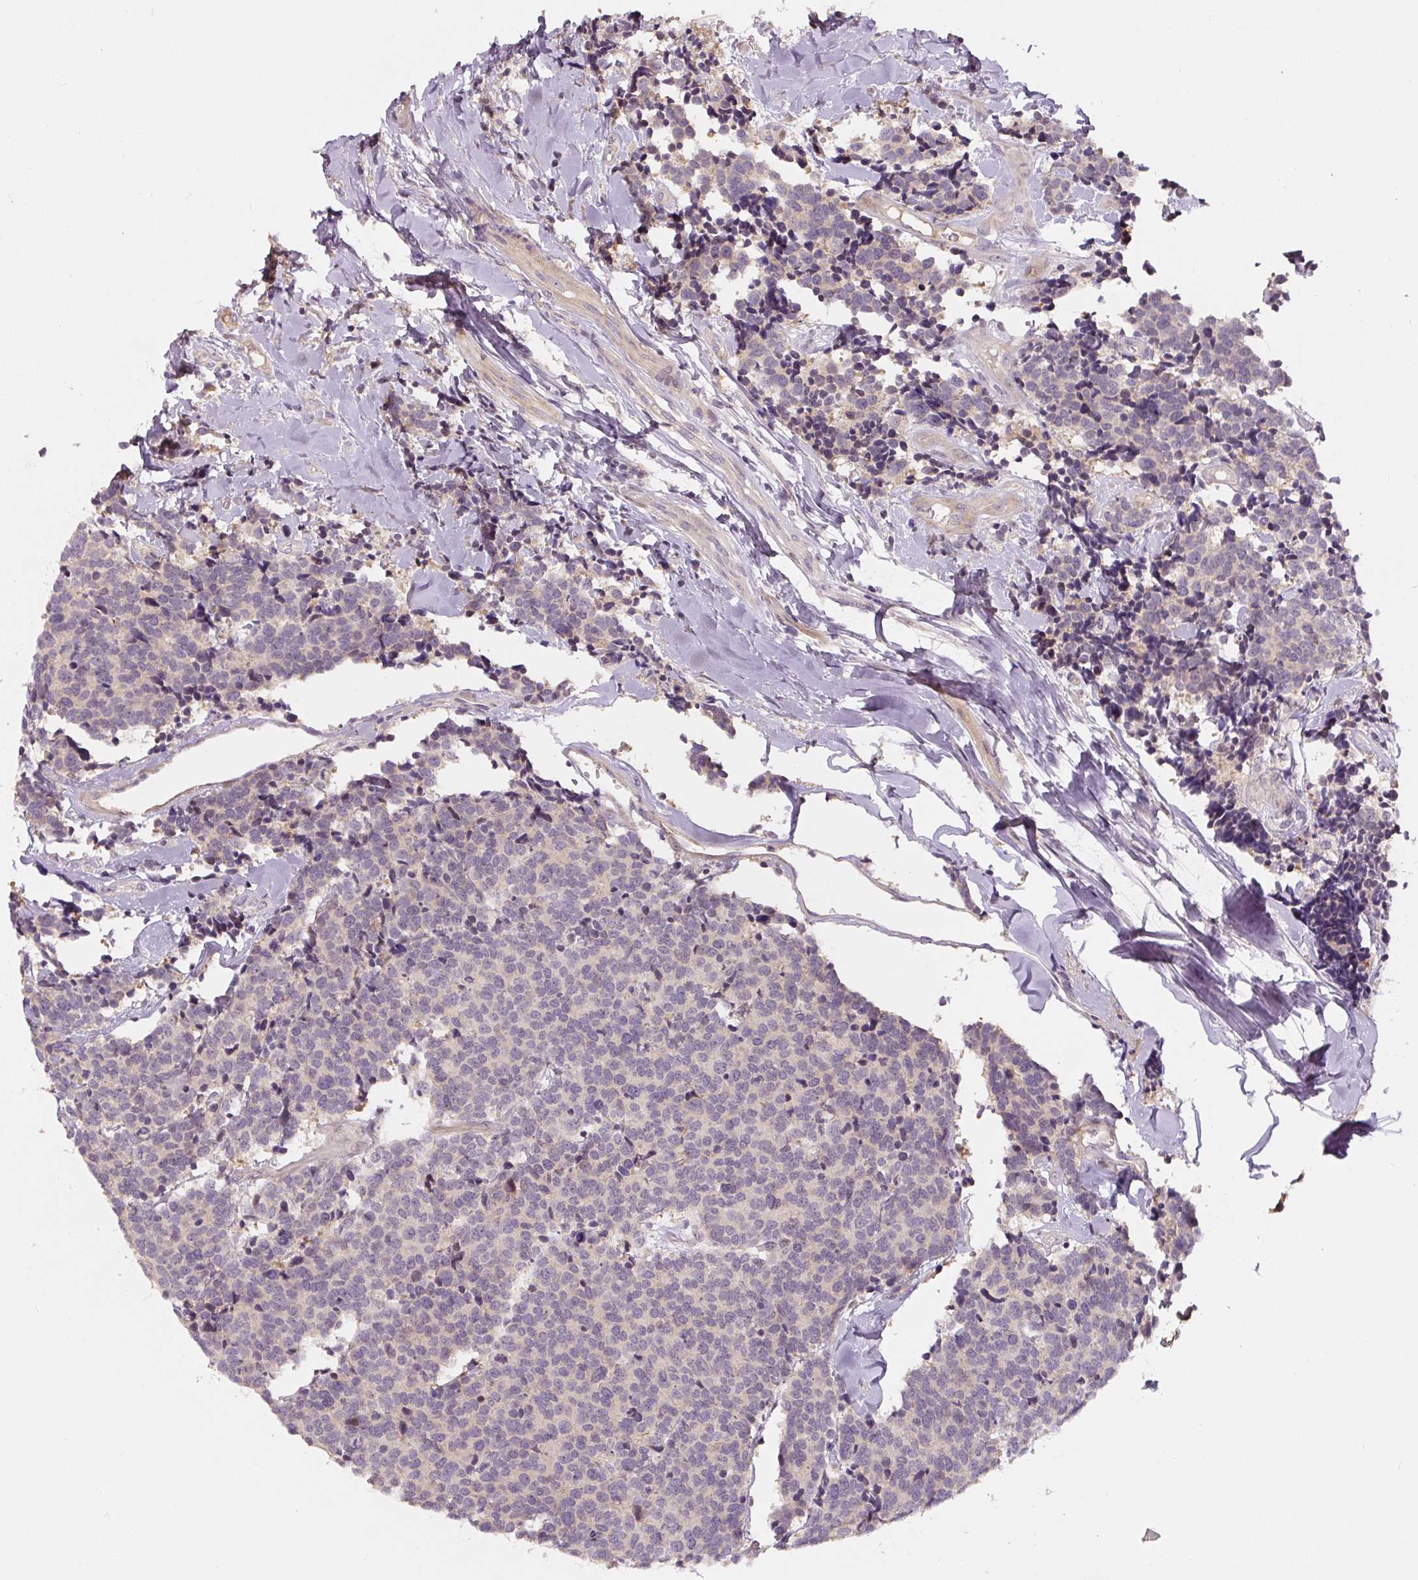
{"staining": {"intensity": "negative", "quantity": "none", "location": "none"}, "tissue": "carcinoid", "cell_type": "Tumor cells", "image_type": "cancer", "snomed": [{"axis": "morphology", "description": "Carcinoid, malignant, NOS"}, {"axis": "topography", "description": "Skin"}], "caption": "Immunohistochemistry histopathology image of human carcinoid stained for a protein (brown), which displays no expression in tumor cells. (DAB immunohistochemistry visualized using brightfield microscopy, high magnification).", "gene": "PWWP3B", "patient": {"sex": "female", "age": 79}}